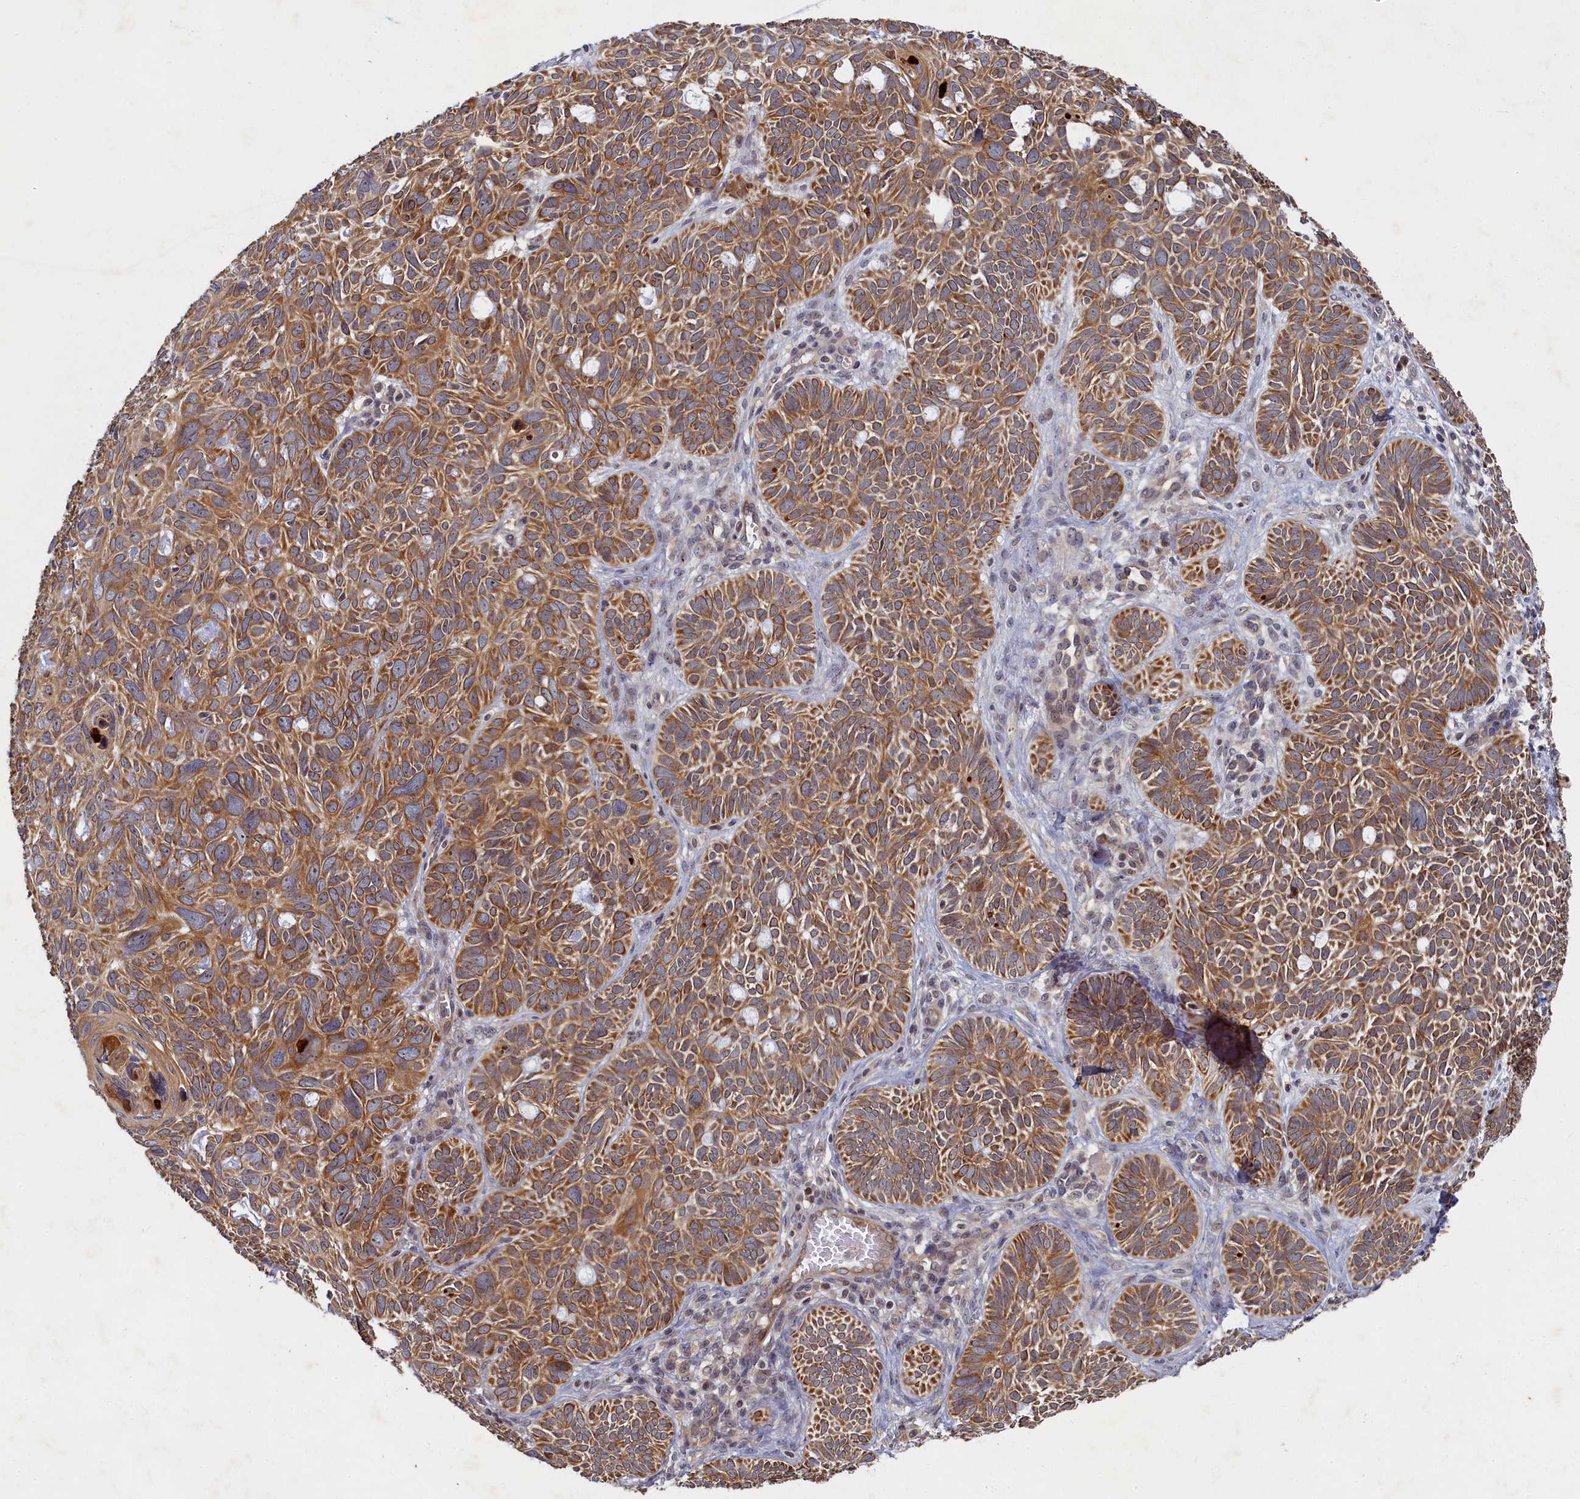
{"staining": {"intensity": "moderate", "quantity": ">75%", "location": "cytoplasmic/membranous"}, "tissue": "skin cancer", "cell_type": "Tumor cells", "image_type": "cancer", "snomed": [{"axis": "morphology", "description": "Basal cell carcinoma"}, {"axis": "topography", "description": "Skin"}], "caption": "Moderate cytoplasmic/membranous positivity is seen in approximately >75% of tumor cells in basal cell carcinoma (skin).", "gene": "CEP20", "patient": {"sex": "male", "age": 69}}